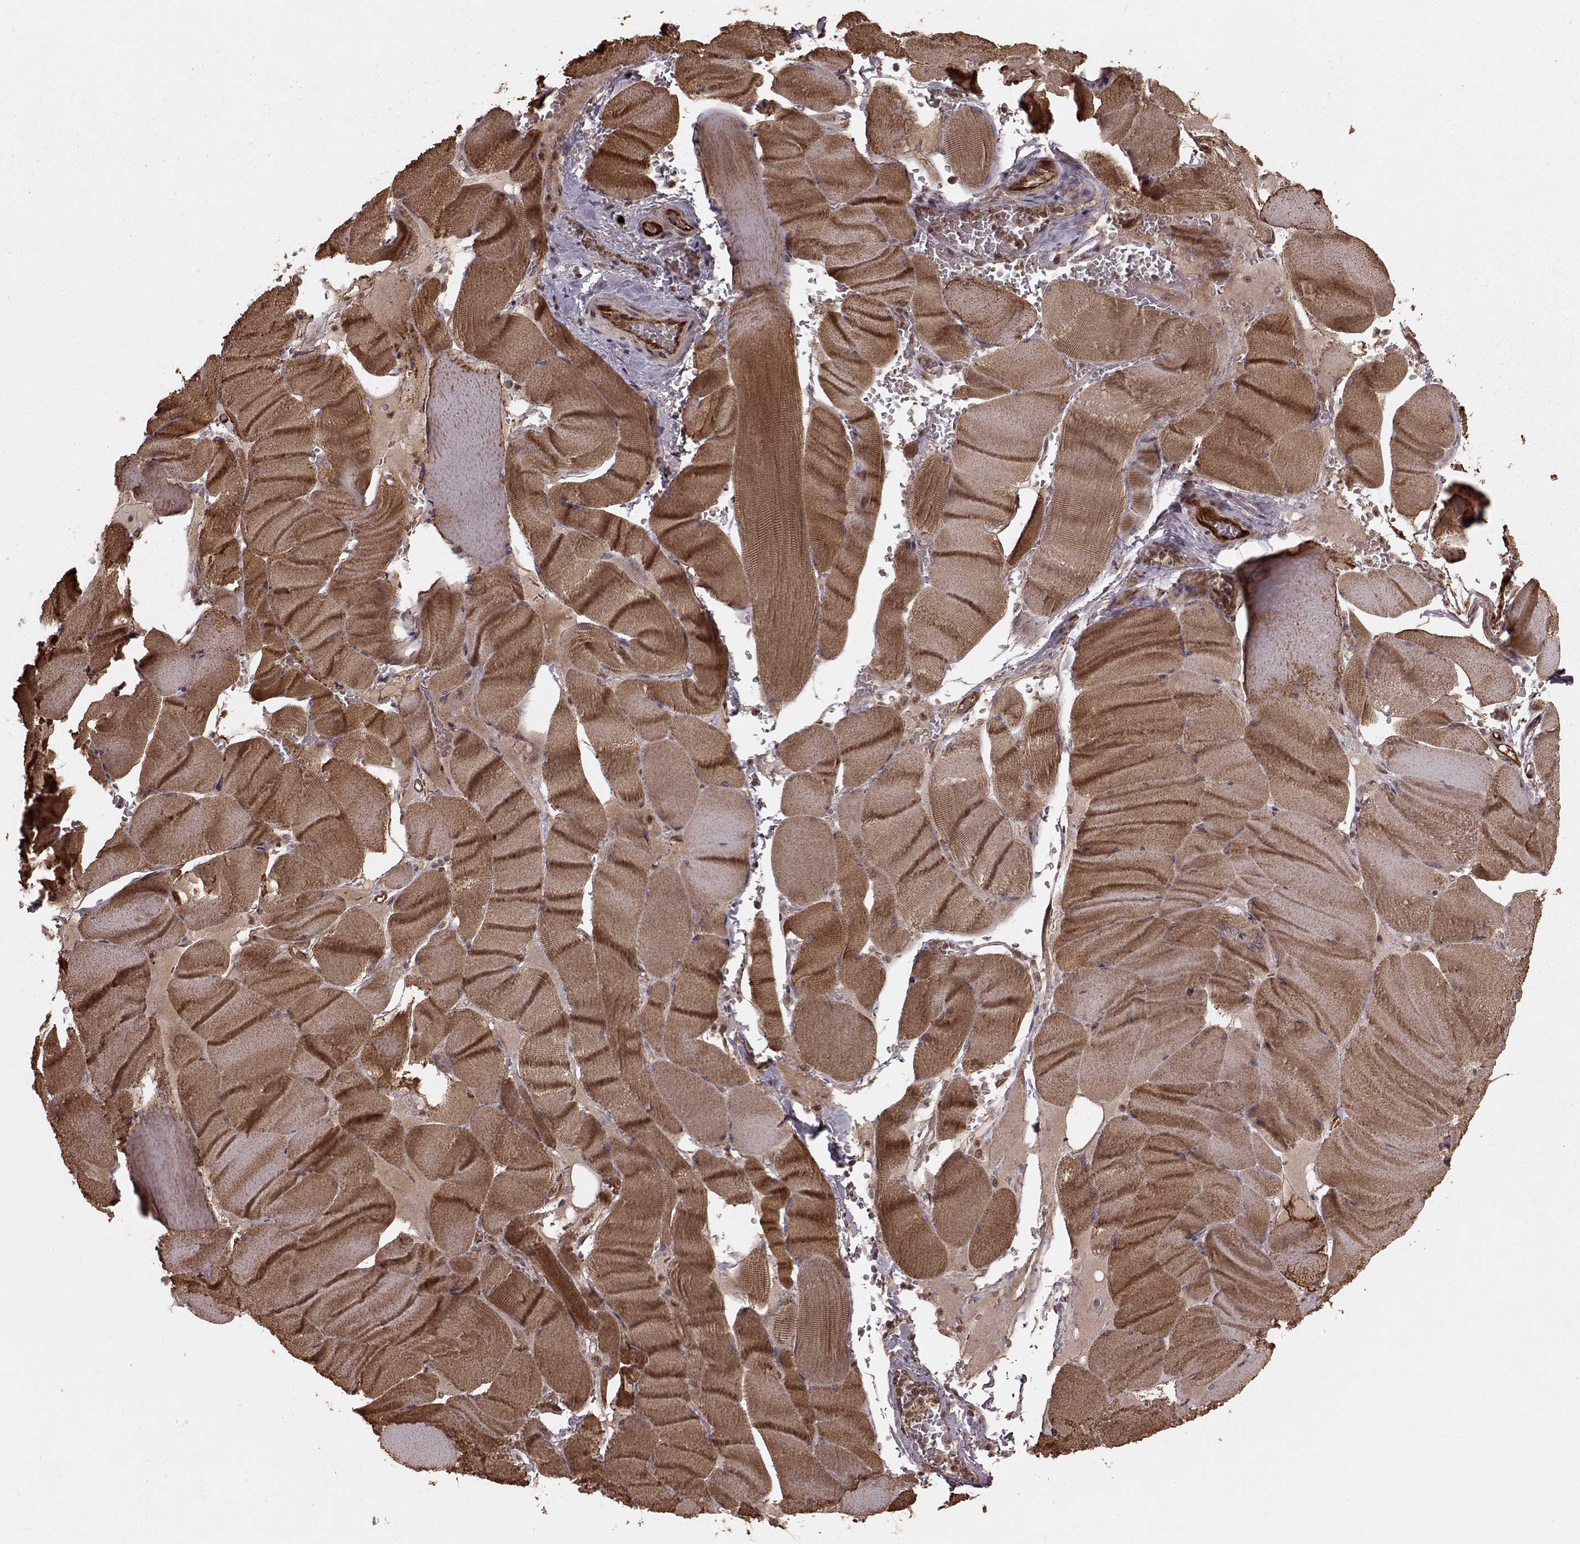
{"staining": {"intensity": "strong", "quantity": ">75%", "location": "cytoplasmic/membranous"}, "tissue": "skeletal muscle", "cell_type": "Myocytes", "image_type": "normal", "snomed": [{"axis": "morphology", "description": "Normal tissue, NOS"}, {"axis": "topography", "description": "Skeletal muscle"}], "caption": "Myocytes demonstrate high levels of strong cytoplasmic/membranous staining in approximately >75% of cells in normal skeletal muscle.", "gene": "AGPAT1", "patient": {"sex": "male", "age": 56}}